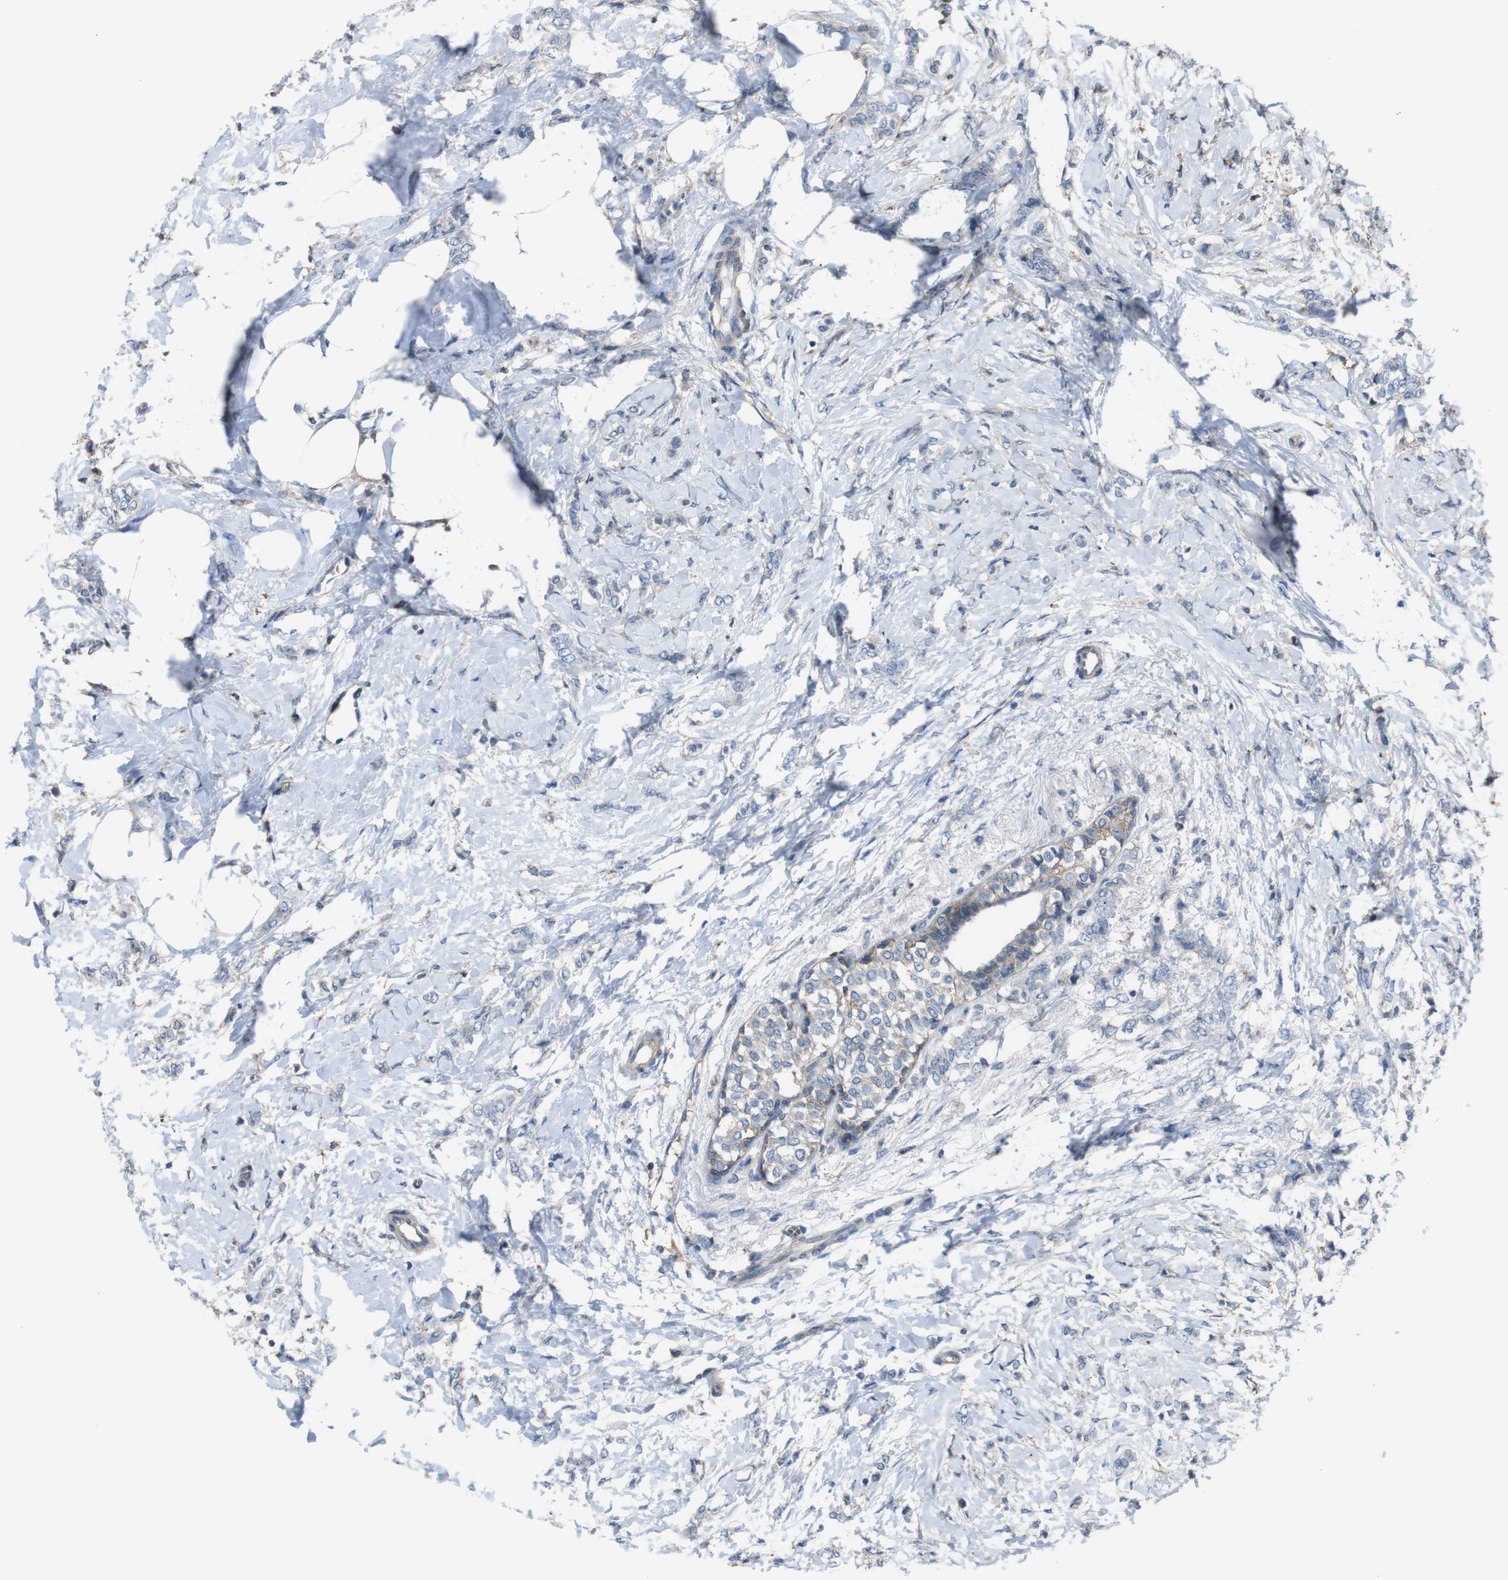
{"staining": {"intensity": "negative", "quantity": "none", "location": "none"}, "tissue": "breast cancer", "cell_type": "Tumor cells", "image_type": "cancer", "snomed": [{"axis": "morphology", "description": "Lobular carcinoma, in situ"}, {"axis": "morphology", "description": "Lobular carcinoma"}, {"axis": "topography", "description": "Breast"}], "caption": "Immunohistochemistry image of lobular carcinoma (breast) stained for a protein (brown), which shows no expression in tumor cells. Nuclei are stained in blue.", "gene": "ATP2B1", "patient": {"sex": "female", "age": 41}}